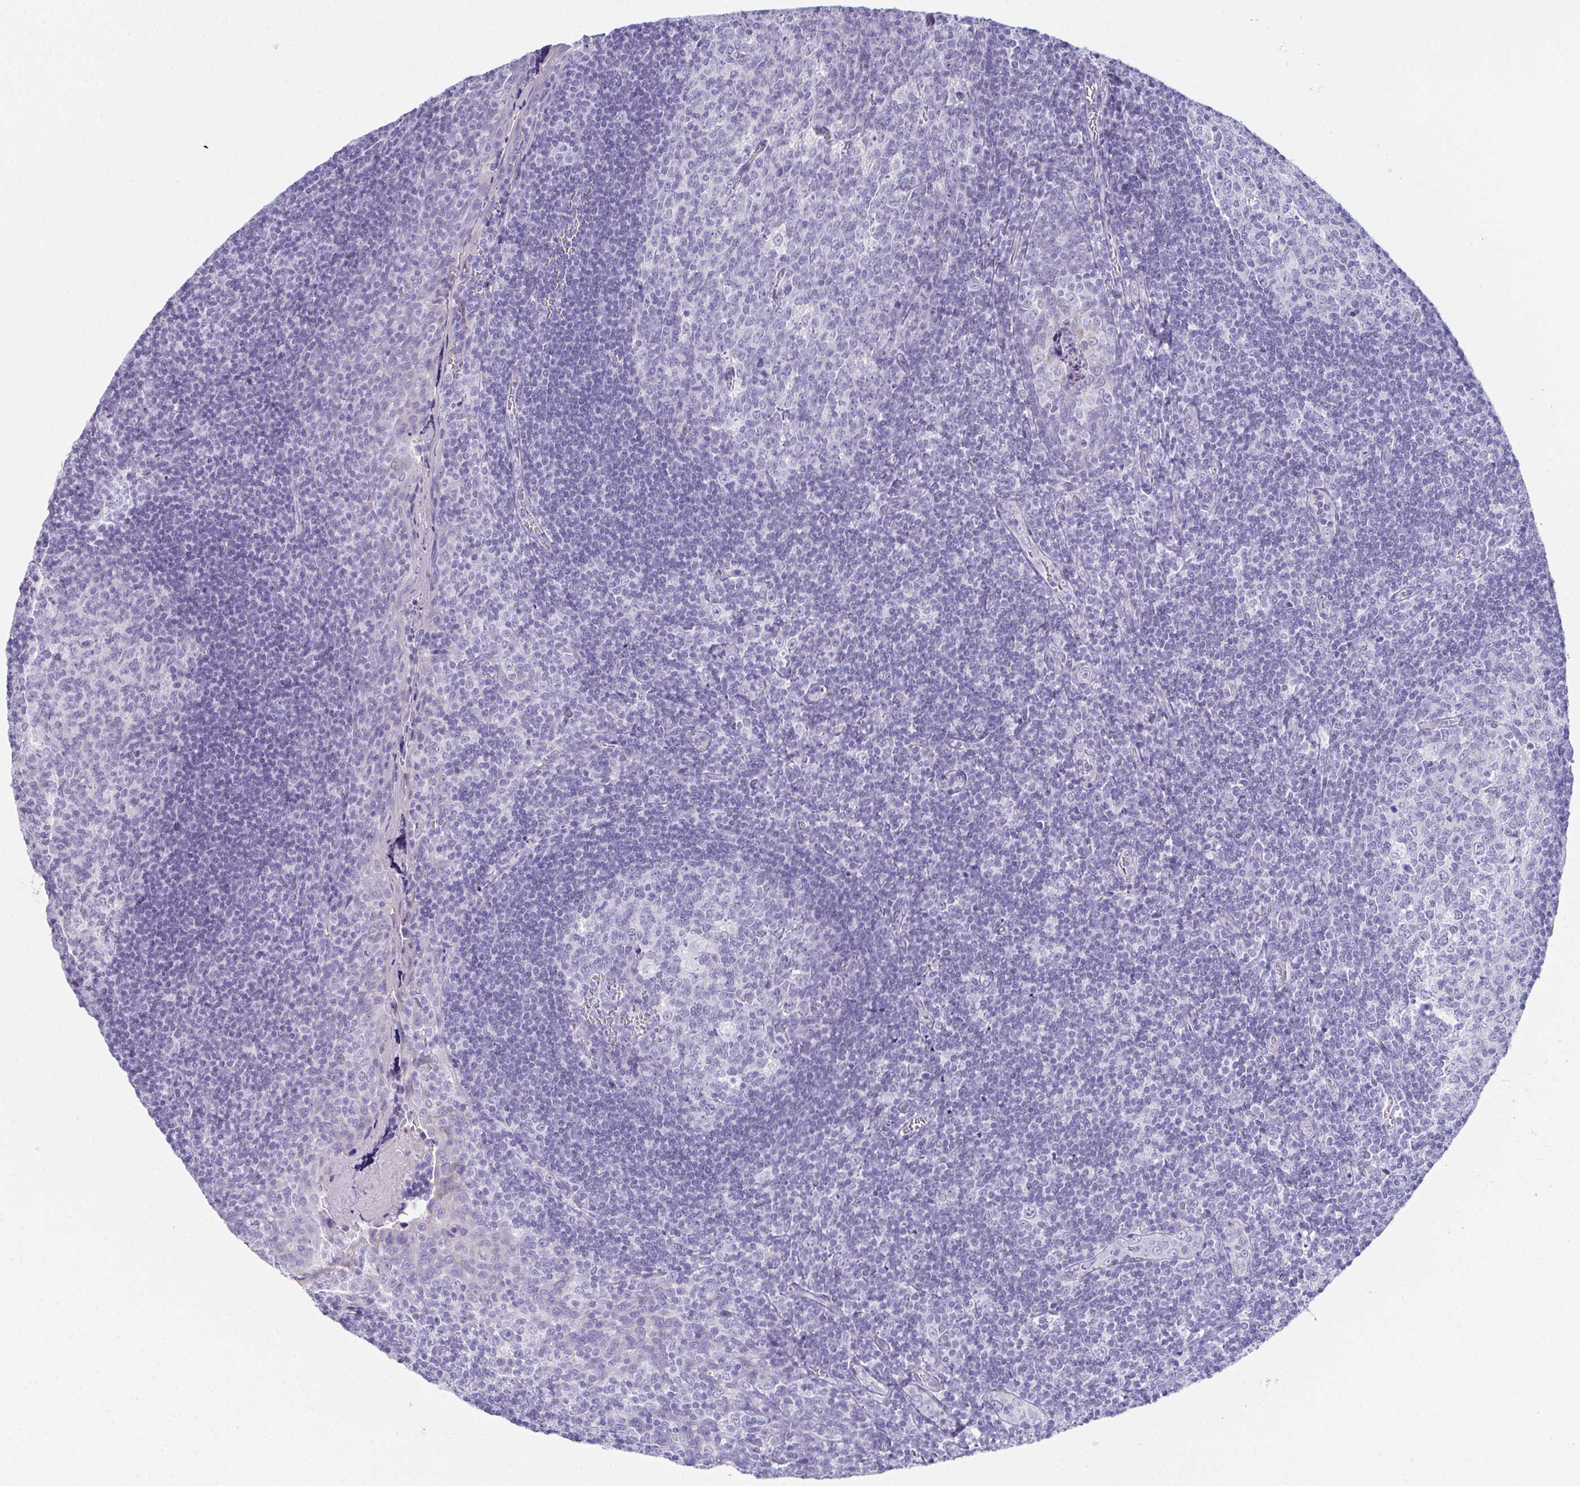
{"staining": {"intensity": "negative", "quantity": "none", "location": "none"}, "tissue": "tonsil", "cell_type": "Germinal center cells", "image_type": "normal", "snomed": [{"axis": "morphology", "description": "Normal tissue, NOS"}, {"axis": "morphology", "description": "Inflammation, NOS"}, {"axis": "topography", "description": "Tonsil"}], "caption": "The image exhibits no significant positivity in germinal center cells of tonsil. (Immunohistochemistry (ihc), brightfield microscopy, high magnification).", "gene": "TEX19", "patient": {"sex": "female", "age": 31}}